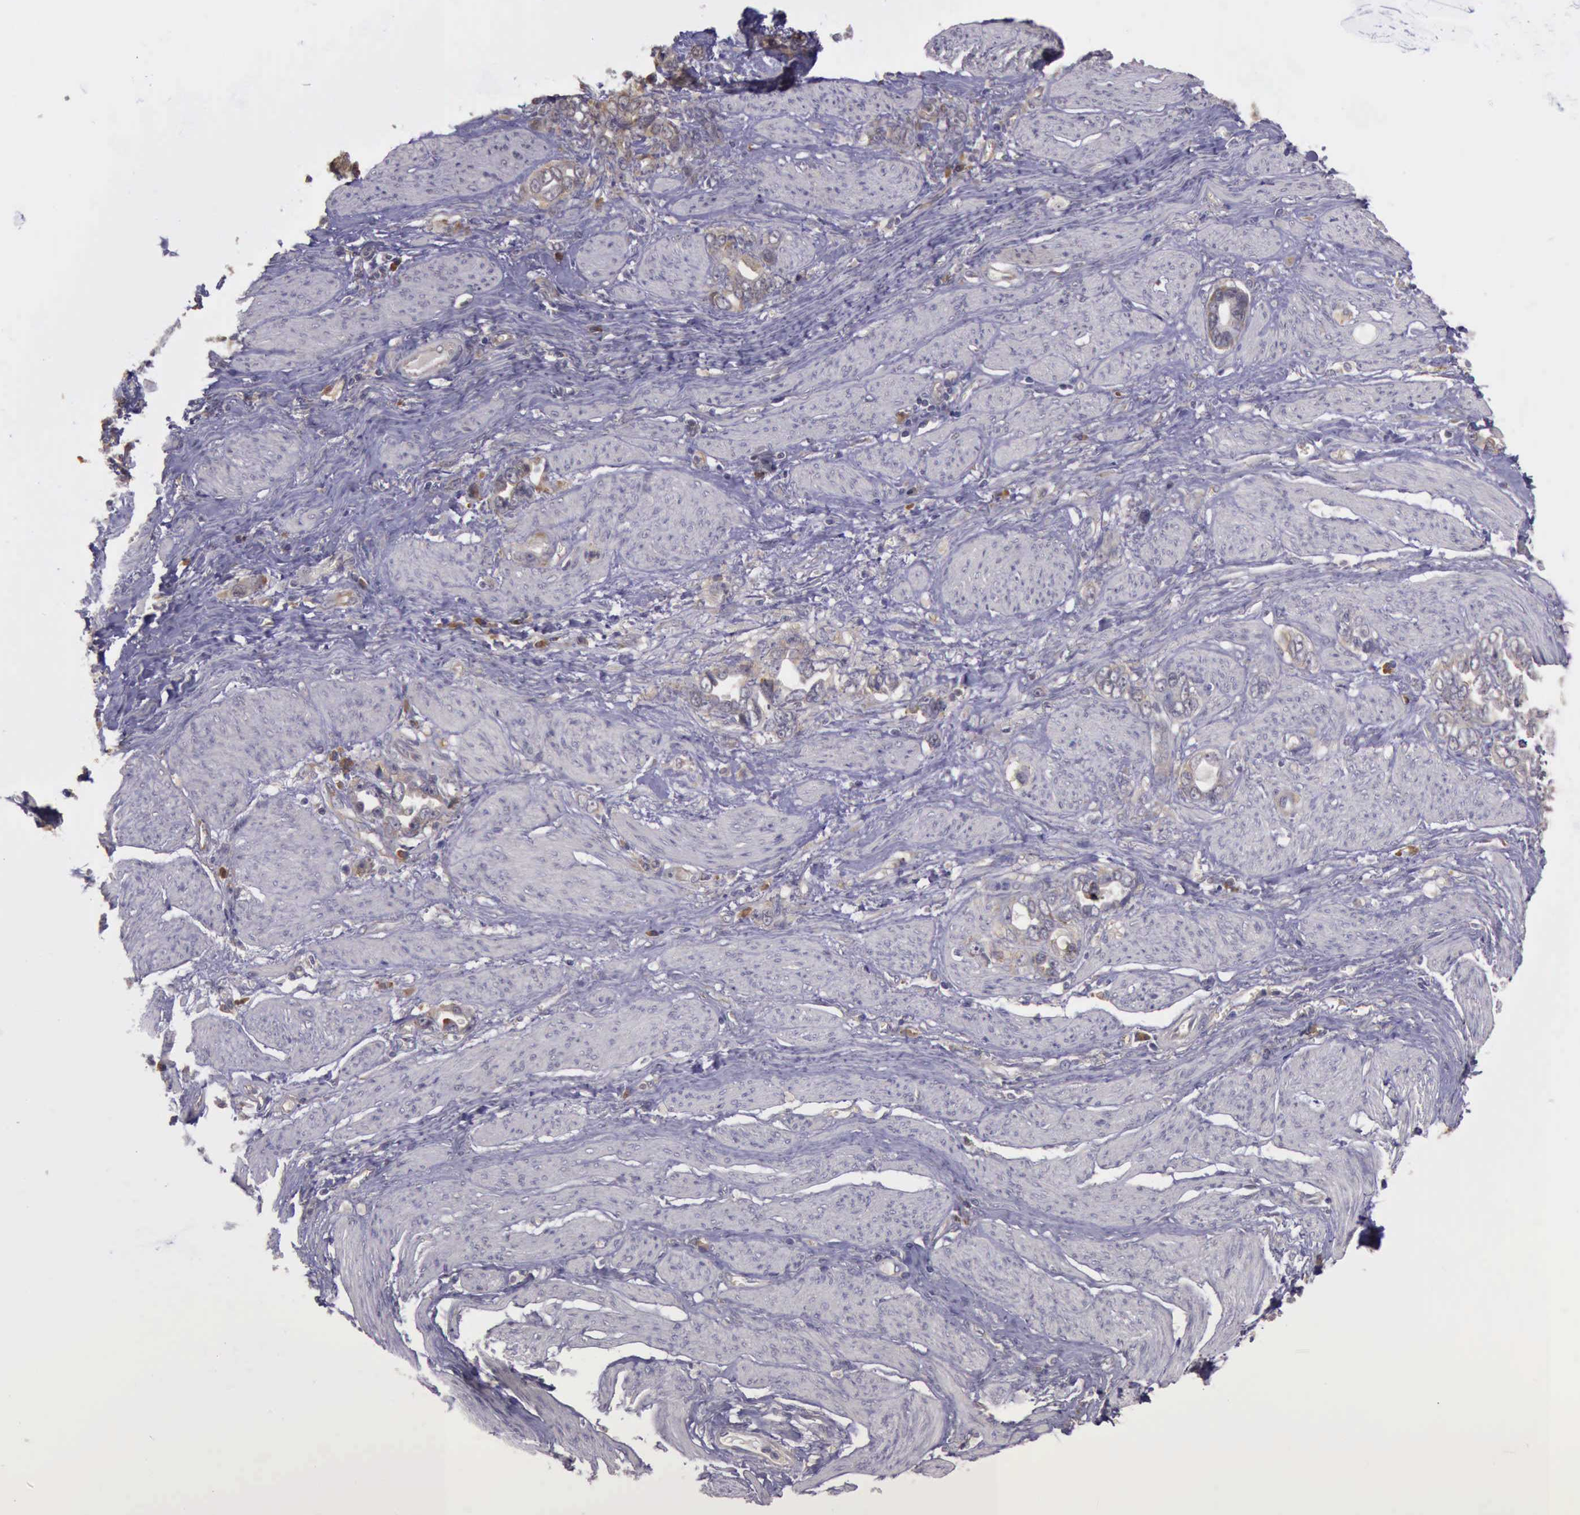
{"staining": {"intensity": "weak", "quantity": ">75%", "location": "cytoplasmic/membranous"}, "tissue": "stomach cancer", "cell_type": "Tumor cells", "image_type": "cancer", "snomed": [{"axis": "morphology", "description": "Adenocarcinoma, NOS"}, {"axis": "topography", "description": "Stomach"}], "caption": "DAB (3,3'-diaminobenzidine) immunohistochemical staining of stomach cancer (adenocarcinoma) reveals weak cytoplasmic/membranous protein expression in approximately >75% of tumor cells. (DAB IHC, brown staining for protein, blue staining for nuclei).", "gene": "EIF5", "patient": {"sex": "male", "age": 78}}